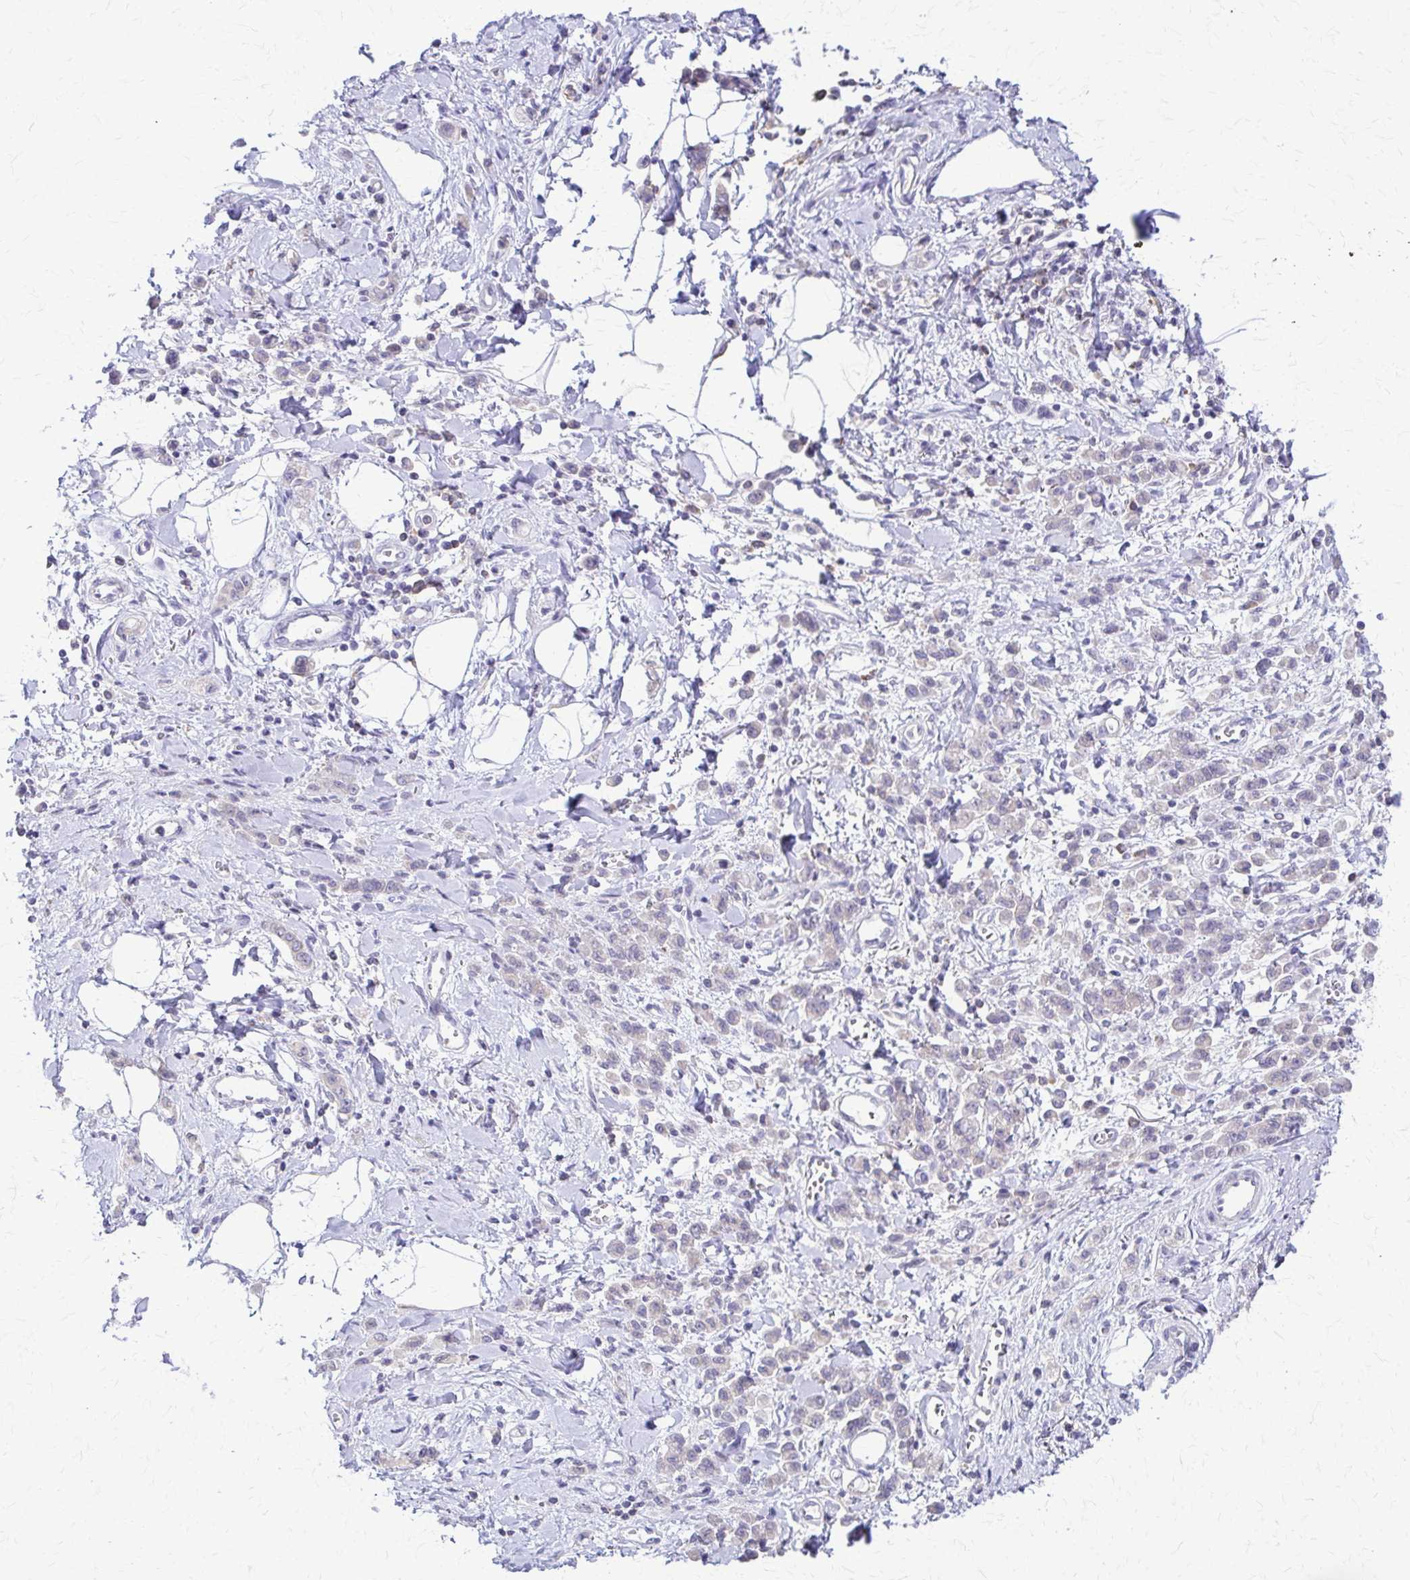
{"staining": {"intensity": "negative", "quantity": "none", "location": "none"}, "tissue": "stomach cancer", "cell_type": "Tumor cells", "image_type": "cancer", "snomed": [{"axis": "morphology", "description": "Adenocarcinoma, NOS"}, {"axis": "topography", "description": "Stomach"}], "caption": "Immunohistochemical staining of human stomach adenocarcinoma displays no significant positivity in tumor cells.", "gene": "PIK3AP1", "patient": {"sex": "male", "age": 77}}